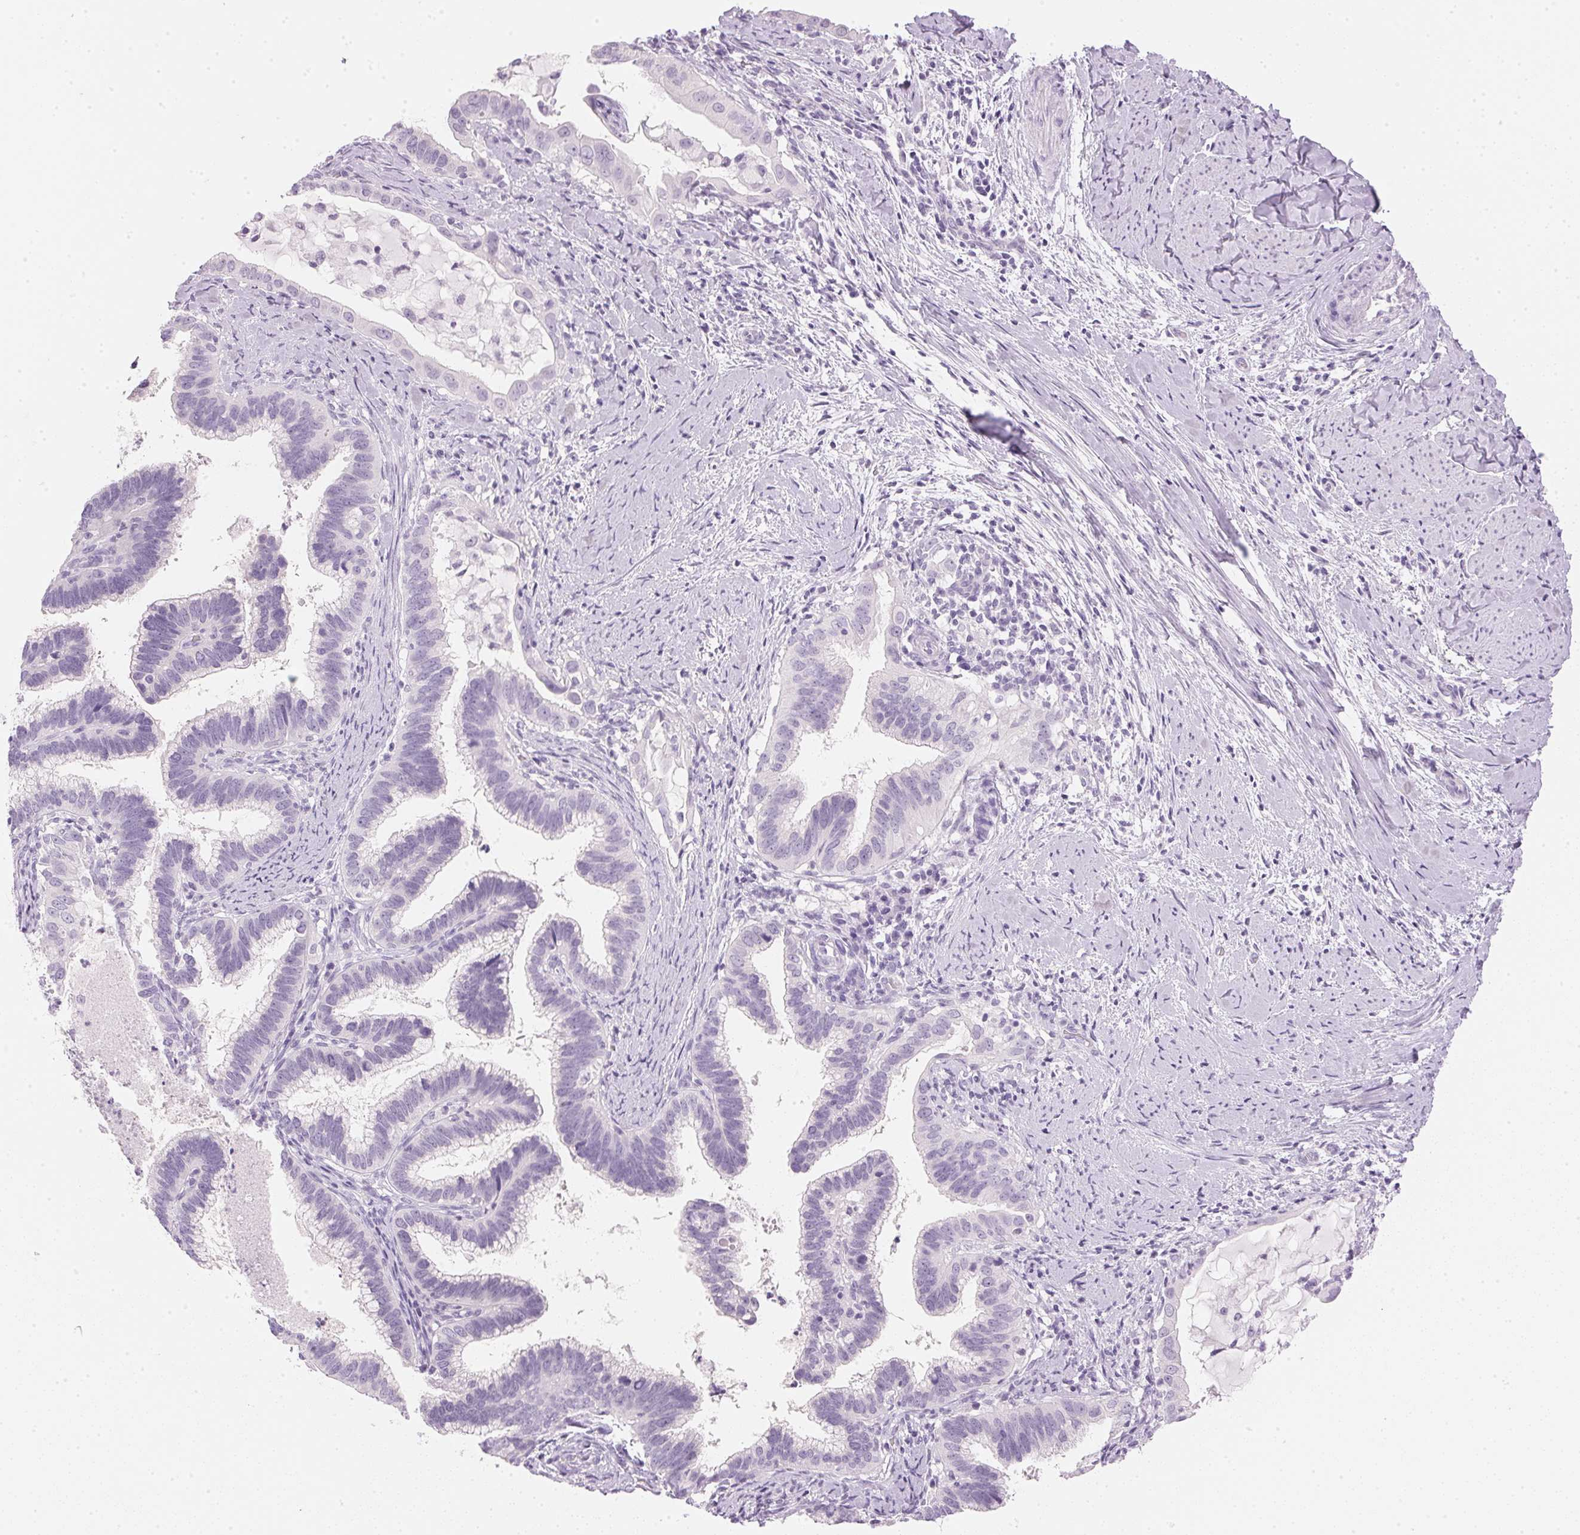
{"staining": {"intensity": "negative", "quantity": "none", "location": "none"}, "tissue": "cervical cancer", "cell_type": "Tumor cells", "image_type": "cancer", "snomed": [{"axis": "morphology", "description": "Adenocarcinoma, NOS"}, {"axis": "topography", "description": "Cervix"}], "caption": "Tumor cells are negative for brown protein staining in cervical cancer (adenocarcinoma).", "gene": "IGFBP1", "patient": {"sex": "female", "age": 61}}